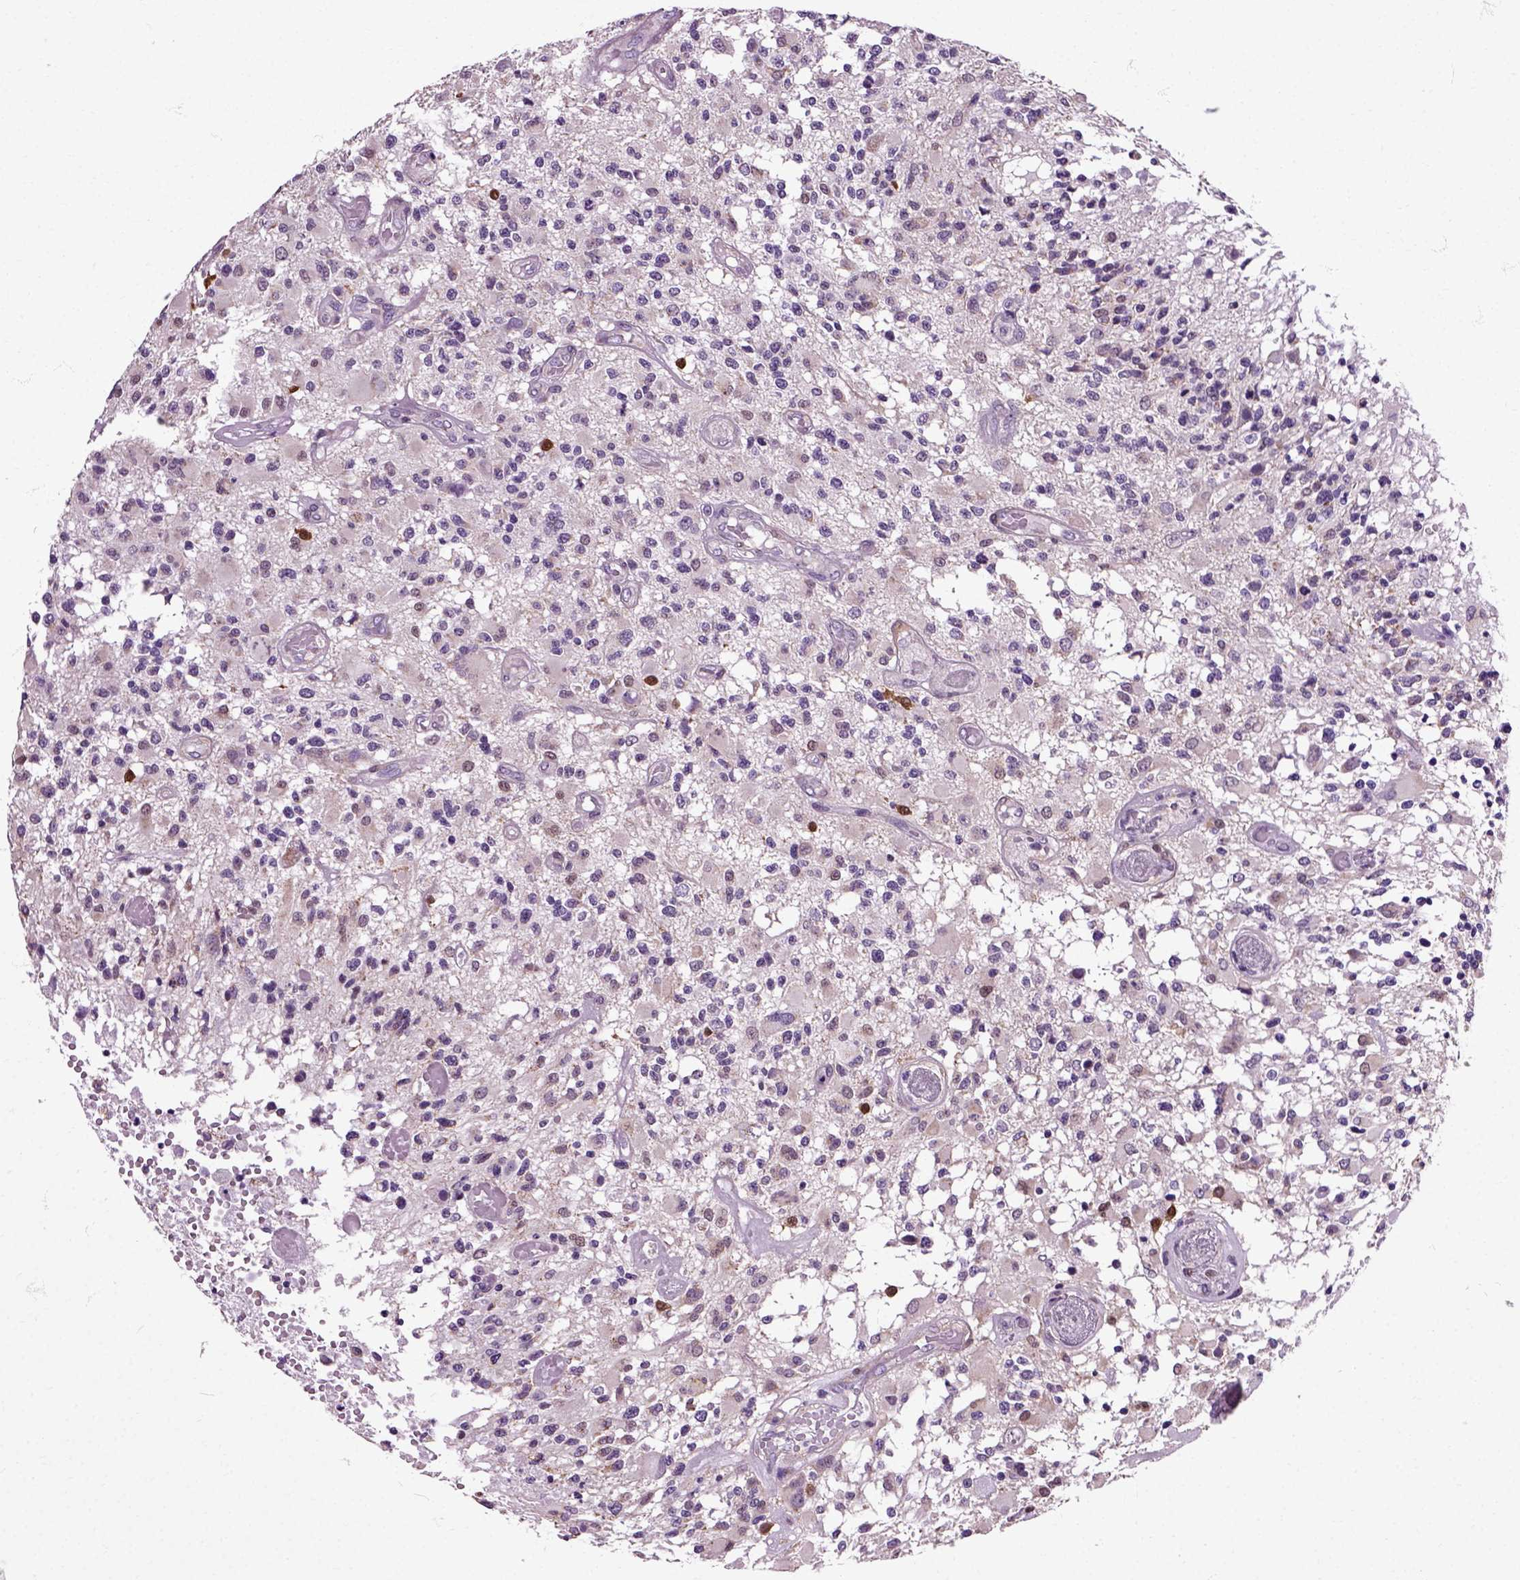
{"staining": {"intensity": "negative", "quantity": "none", "location": "none"}, "tissue": "glioma", "cell_type": "Tumor cells", "image_type": "cancer", "snomed": [{"axis": "morphology", "description": "Glioma, malignant, High grade"}, {"axis": "topography", "description": "Brain"}], "caption": "Immunohistochemistry image of human malignant glioma (high-grade) stained for a protein (brown), which reveals no expression in tumor cells. (Brightfield microscopy of DAB immunohistochemistry at high magnification).", "gene": "HSPA2", "patient": {"sex": "female", "age": 63}}